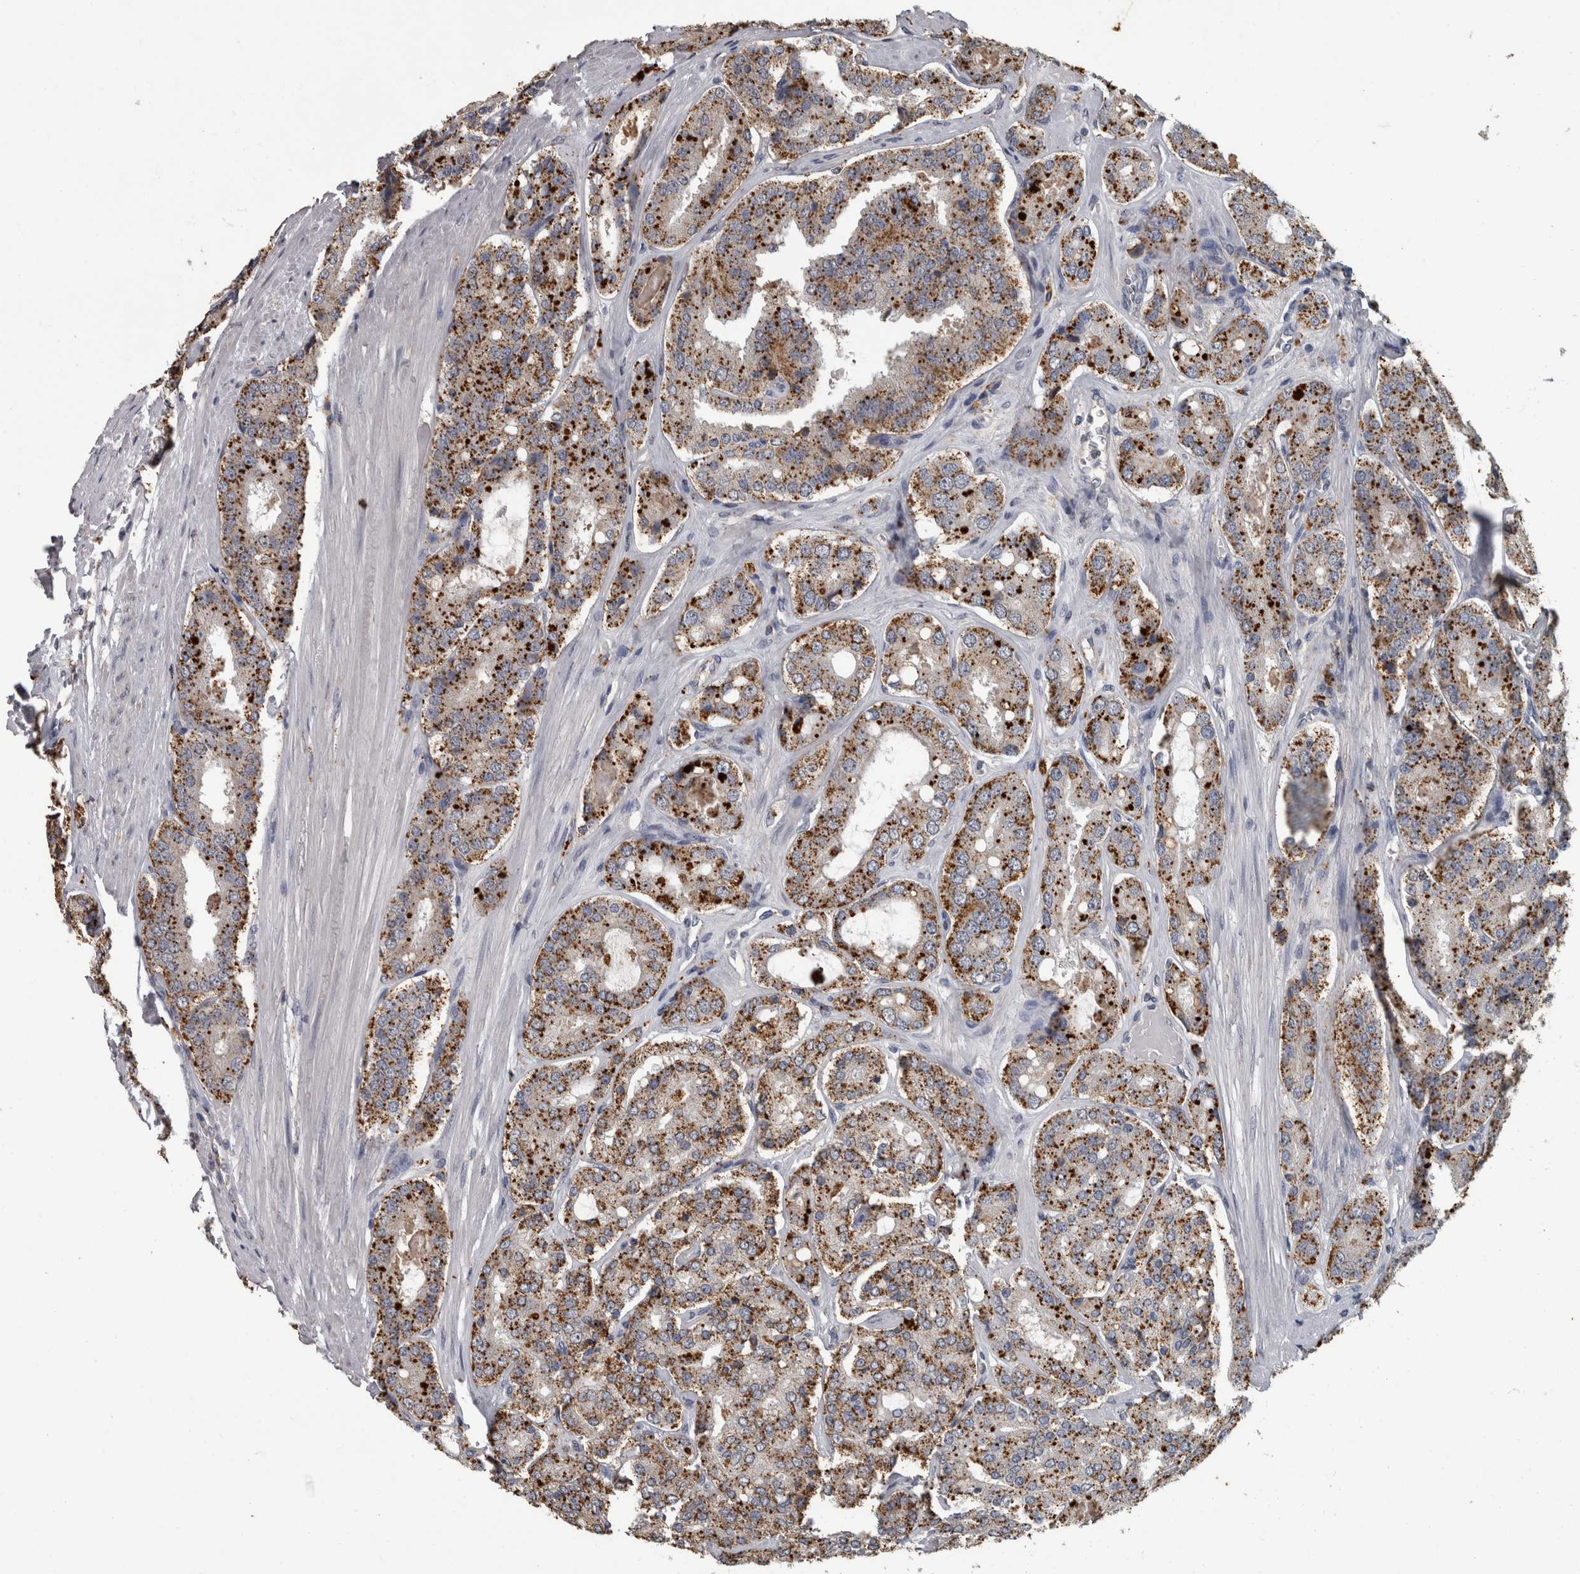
{"staining": {"intensity": "moderate", "quantity": ">75%", "location": "cytoplasmic/membranous"}, "tissue": "prostate cancer", "cell_type": "Tumor cells", "image_type": "cancer", "snomed": [{"axis": "morphology", "description": "Adenocarcinoma, High grade"}, {"axis": "topography", "description": "Prostate"}], "caption": "High-magnification brightfield microscopy of prostate cancer stained with DAB (brown) and counterstained with hematoxylin (blue). tumor cells exhibit moderate cytoplasmic/membranous positivity is present in about>75% of cells.", "gene": "NAAA", "patient": {"sex": "male", "age": 65}}